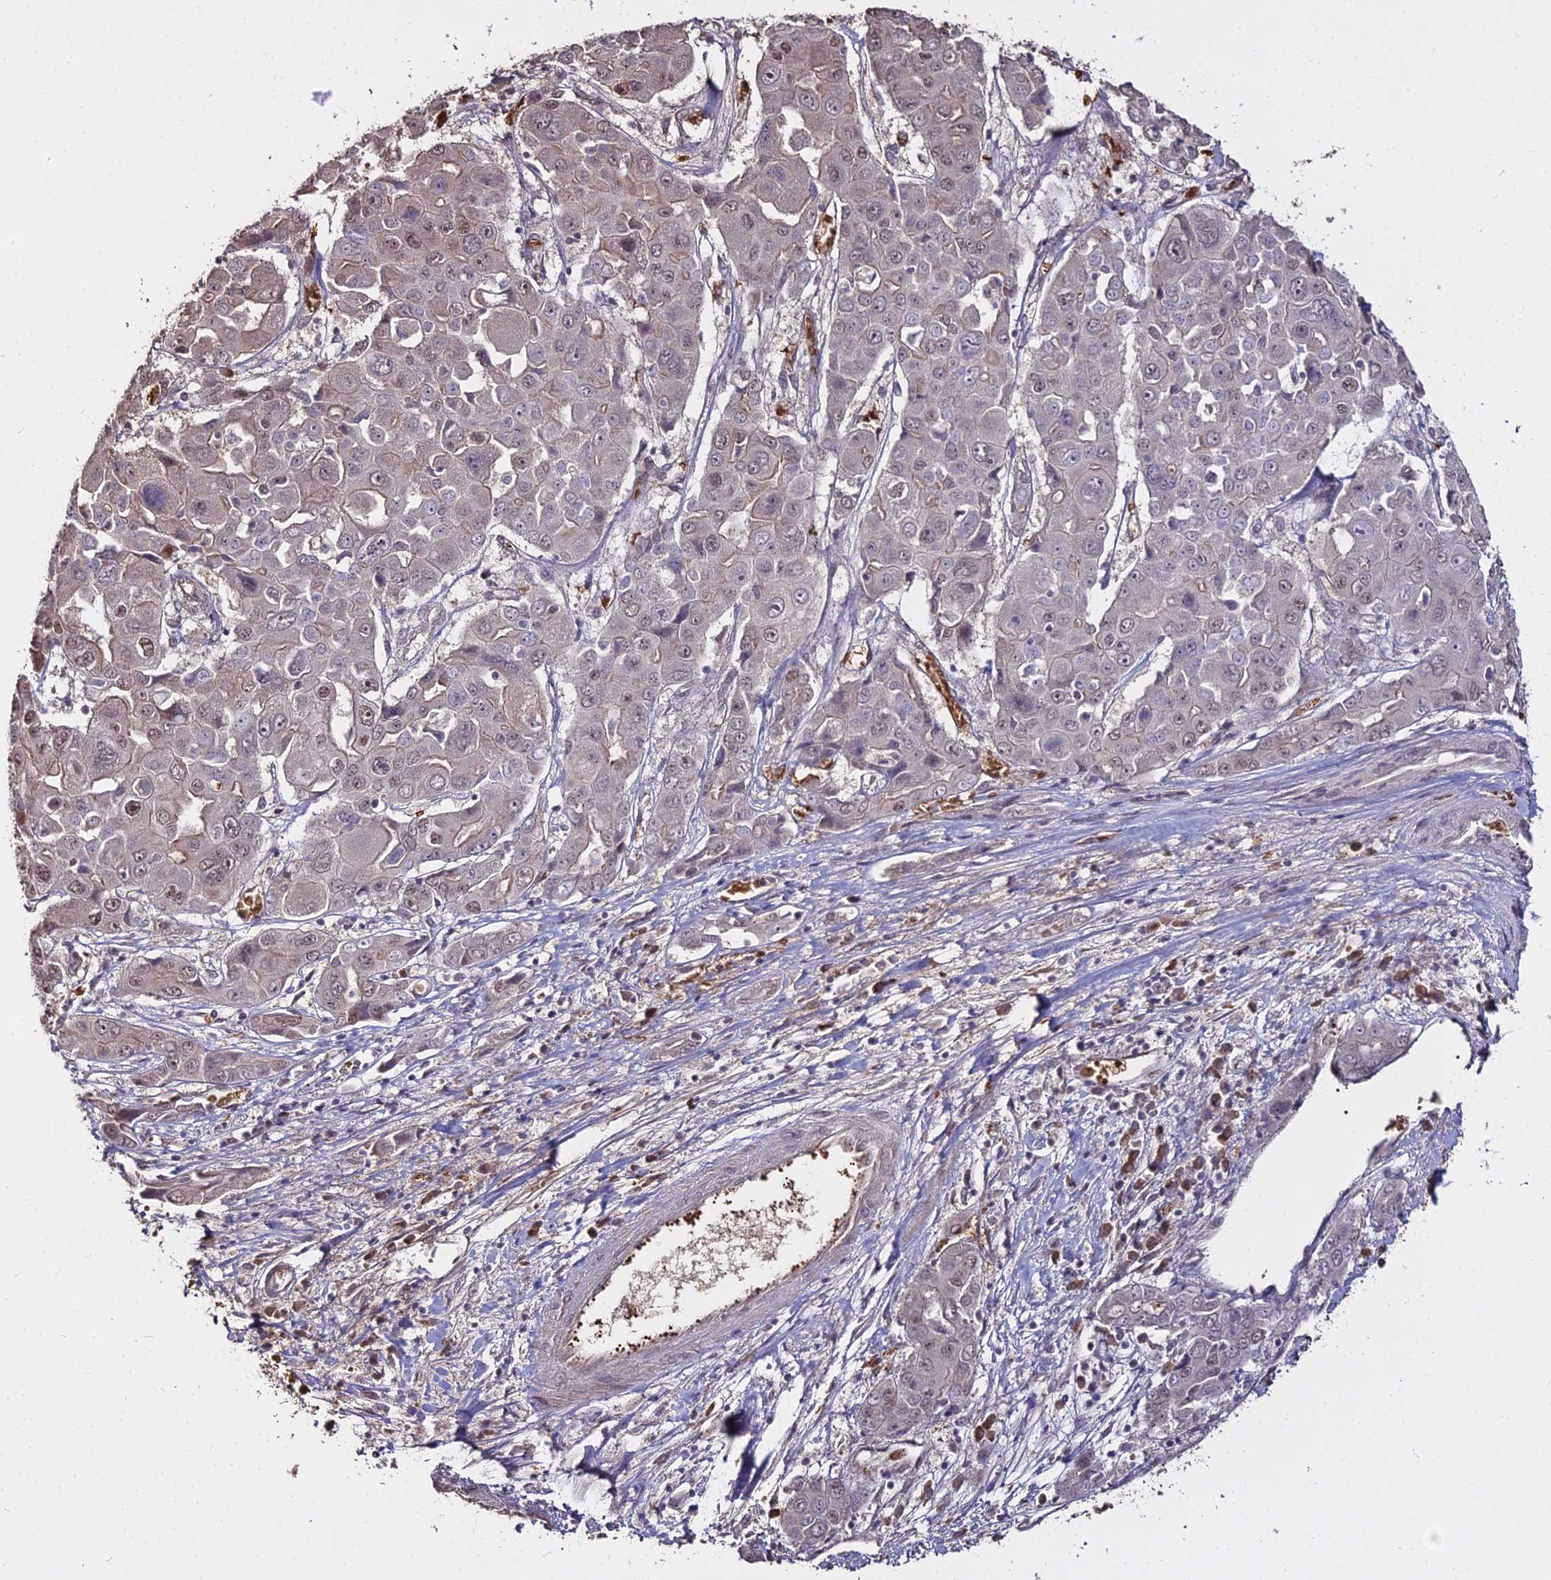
{"staining": {"intensity": "weak", "quantity": "<25%", "location": "cytoplasmic/membranous,nuclear"}, "tissue": "liver cancer", "cell_type": "Tumor cells", "image_type": "cancer", "snomed": [{"axis": "morphology", "description": "Cholangiocarcinoma"}, {"axis": "topography", "description": "Liver"}], "caption": "This is a micrograph of immunohistochemistry staining of cholangiocarcinoma (liver), which shows no expression in tumor cells.", "gene": "ZDBF2", "patient": {"sex": "male", "age": 67}}